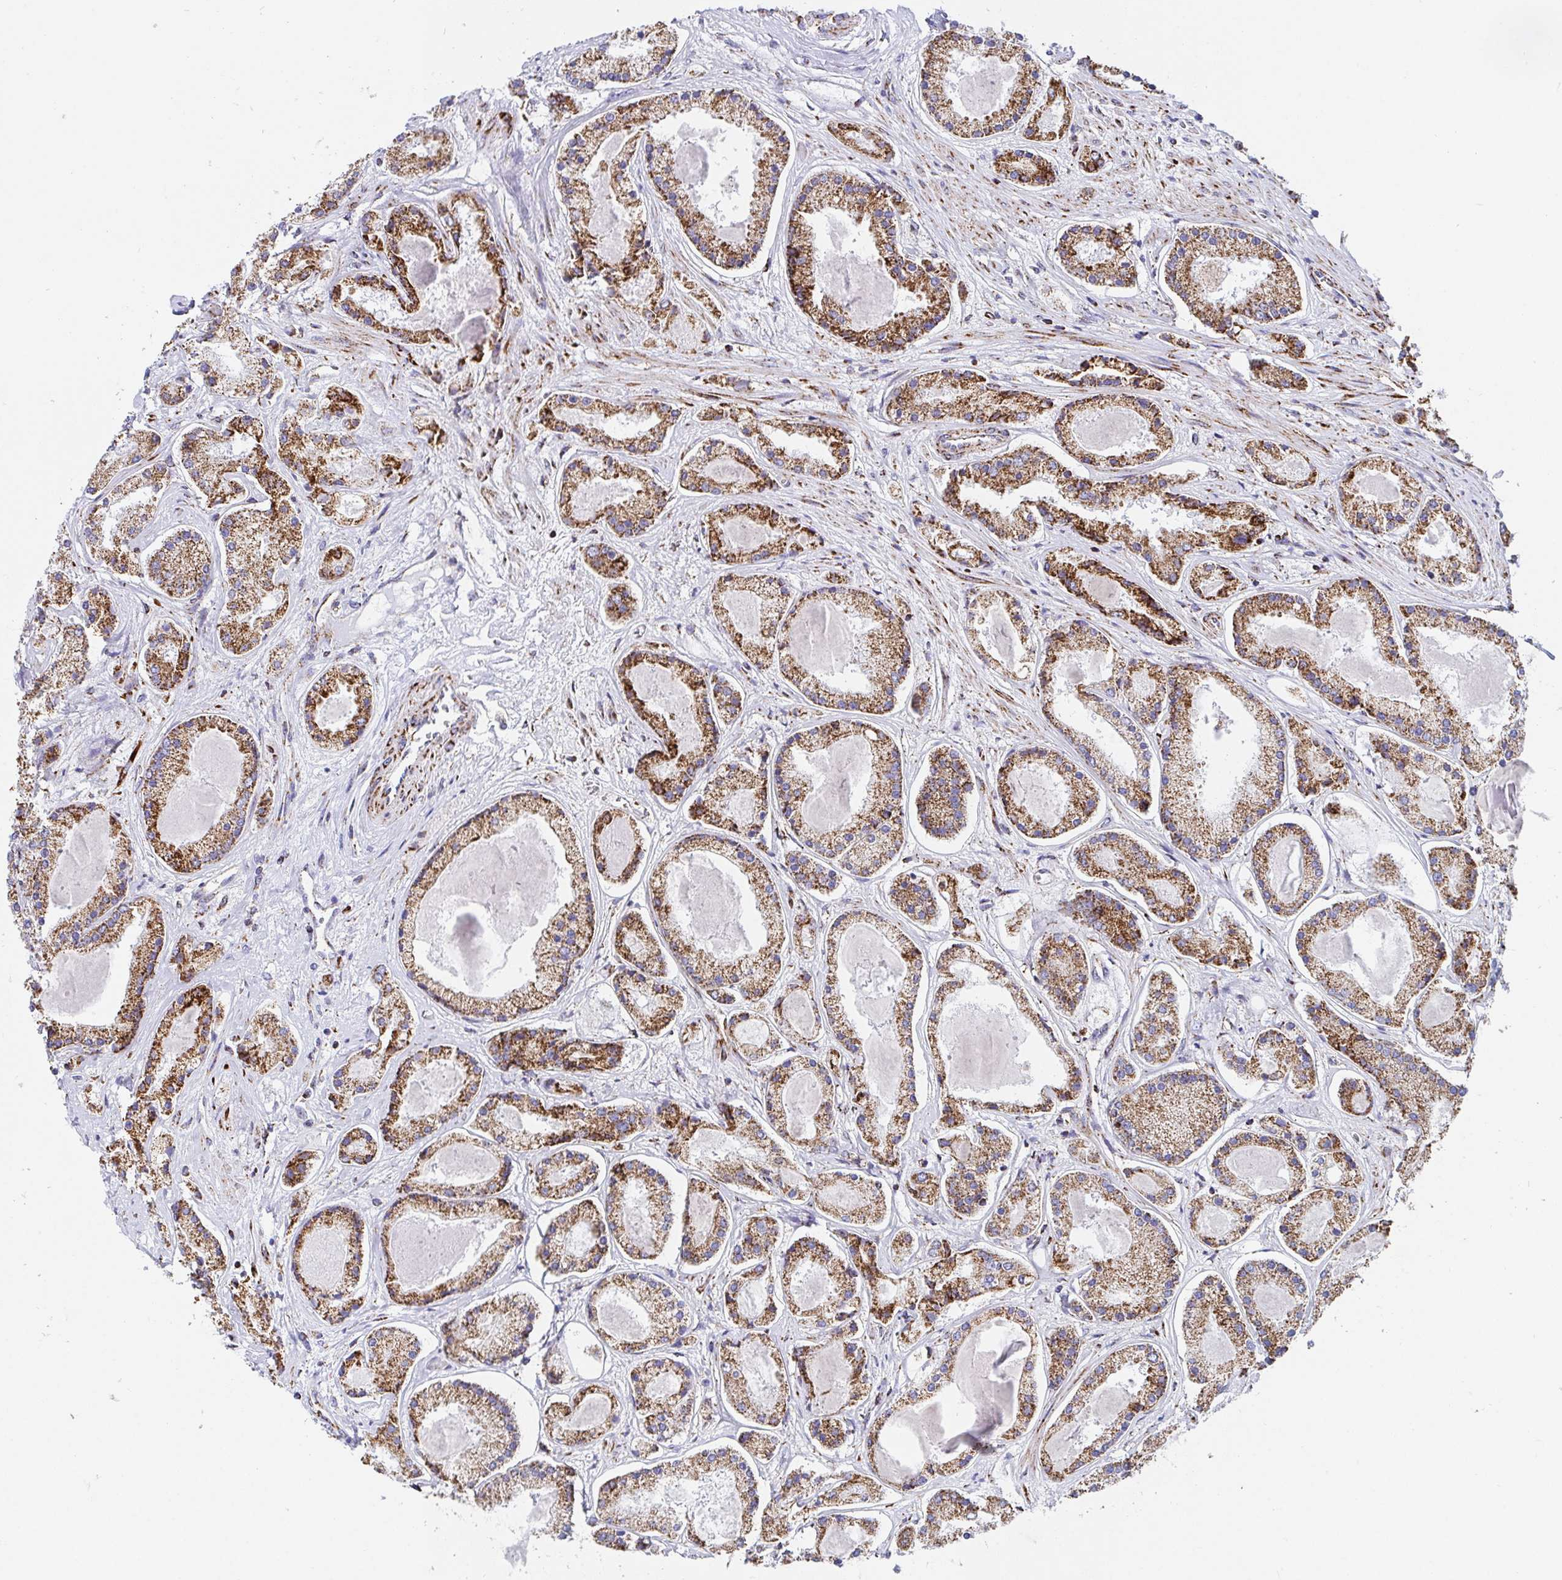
{"staining": {"intensity": "moderate", "quantity": ">75%", "location": "cytoplasmic/membranous"}, "tissue": "prostate cancer", "cell_type": "Tumor cells", "image_type": "cancer", "snomed": [{"axis": "morphology", "description": "Adenocarcinoma, High grade"}, {"axis": "topography", "description": "Prostate"}], "caption": "A brown stain labels moderate cytoplasmic/membranous expression of a protein in prostate high-grade adenocarcinoma tumor cells.", "gene": "ATP5MJ", "patient": {"sex": "male", "age": 67}}